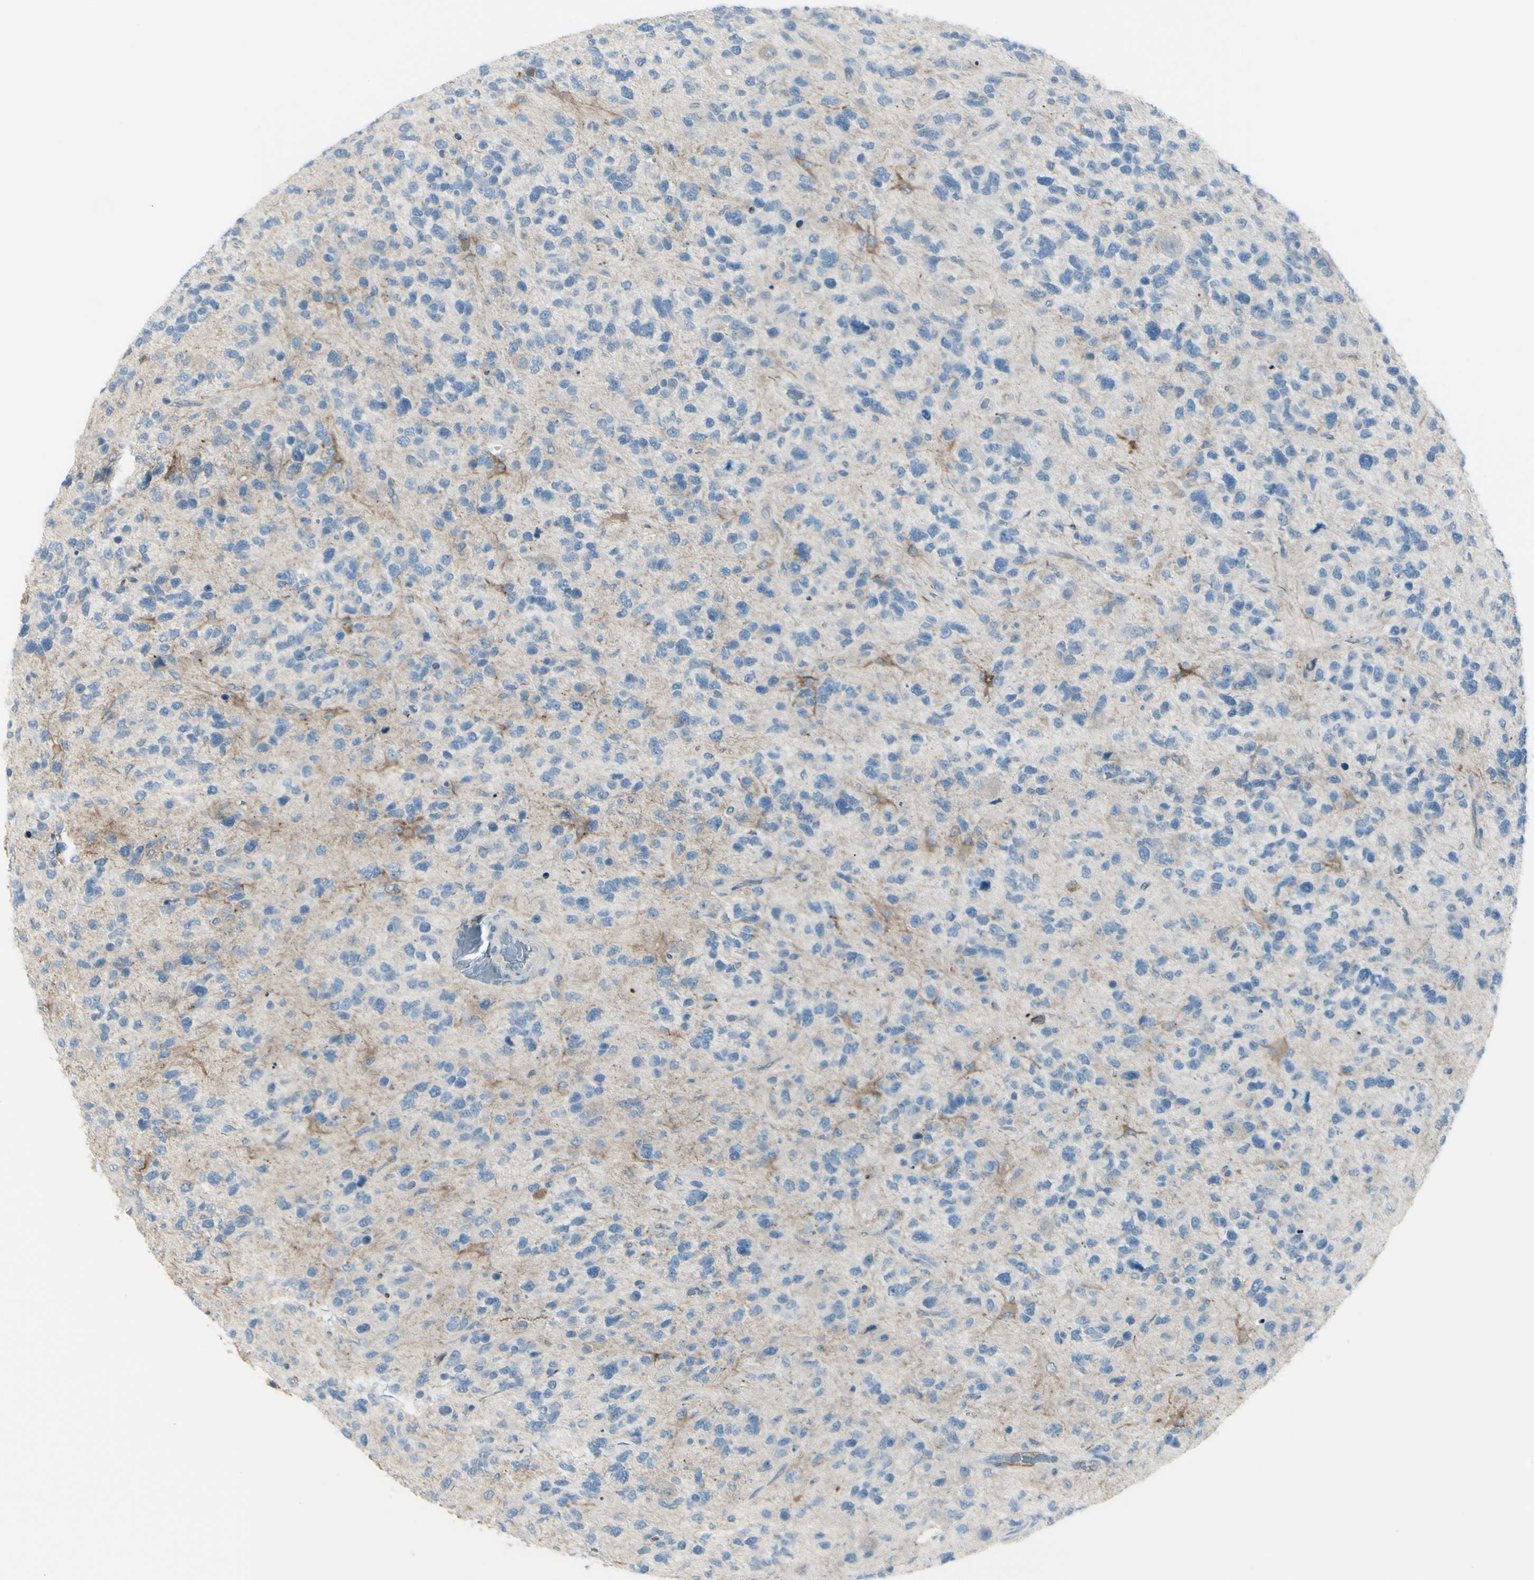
{"staining": {"intensity": "negative", "quantity": "none", "location": "none"}, "tissue": "glioma", "cell_type": "Tumor cells", "image_type": "cancer", "snomed": [{"axis": "morphology", "description": "Glioma, malignant, High grade"}, {"axis": "topography", "description": "Brain"}], "caption": "IHC of malignant glioma (high-grade) shows no positivity in tumor cells.", "gene": "GPR34", "patient": {"sex": "female", "age": 58}}